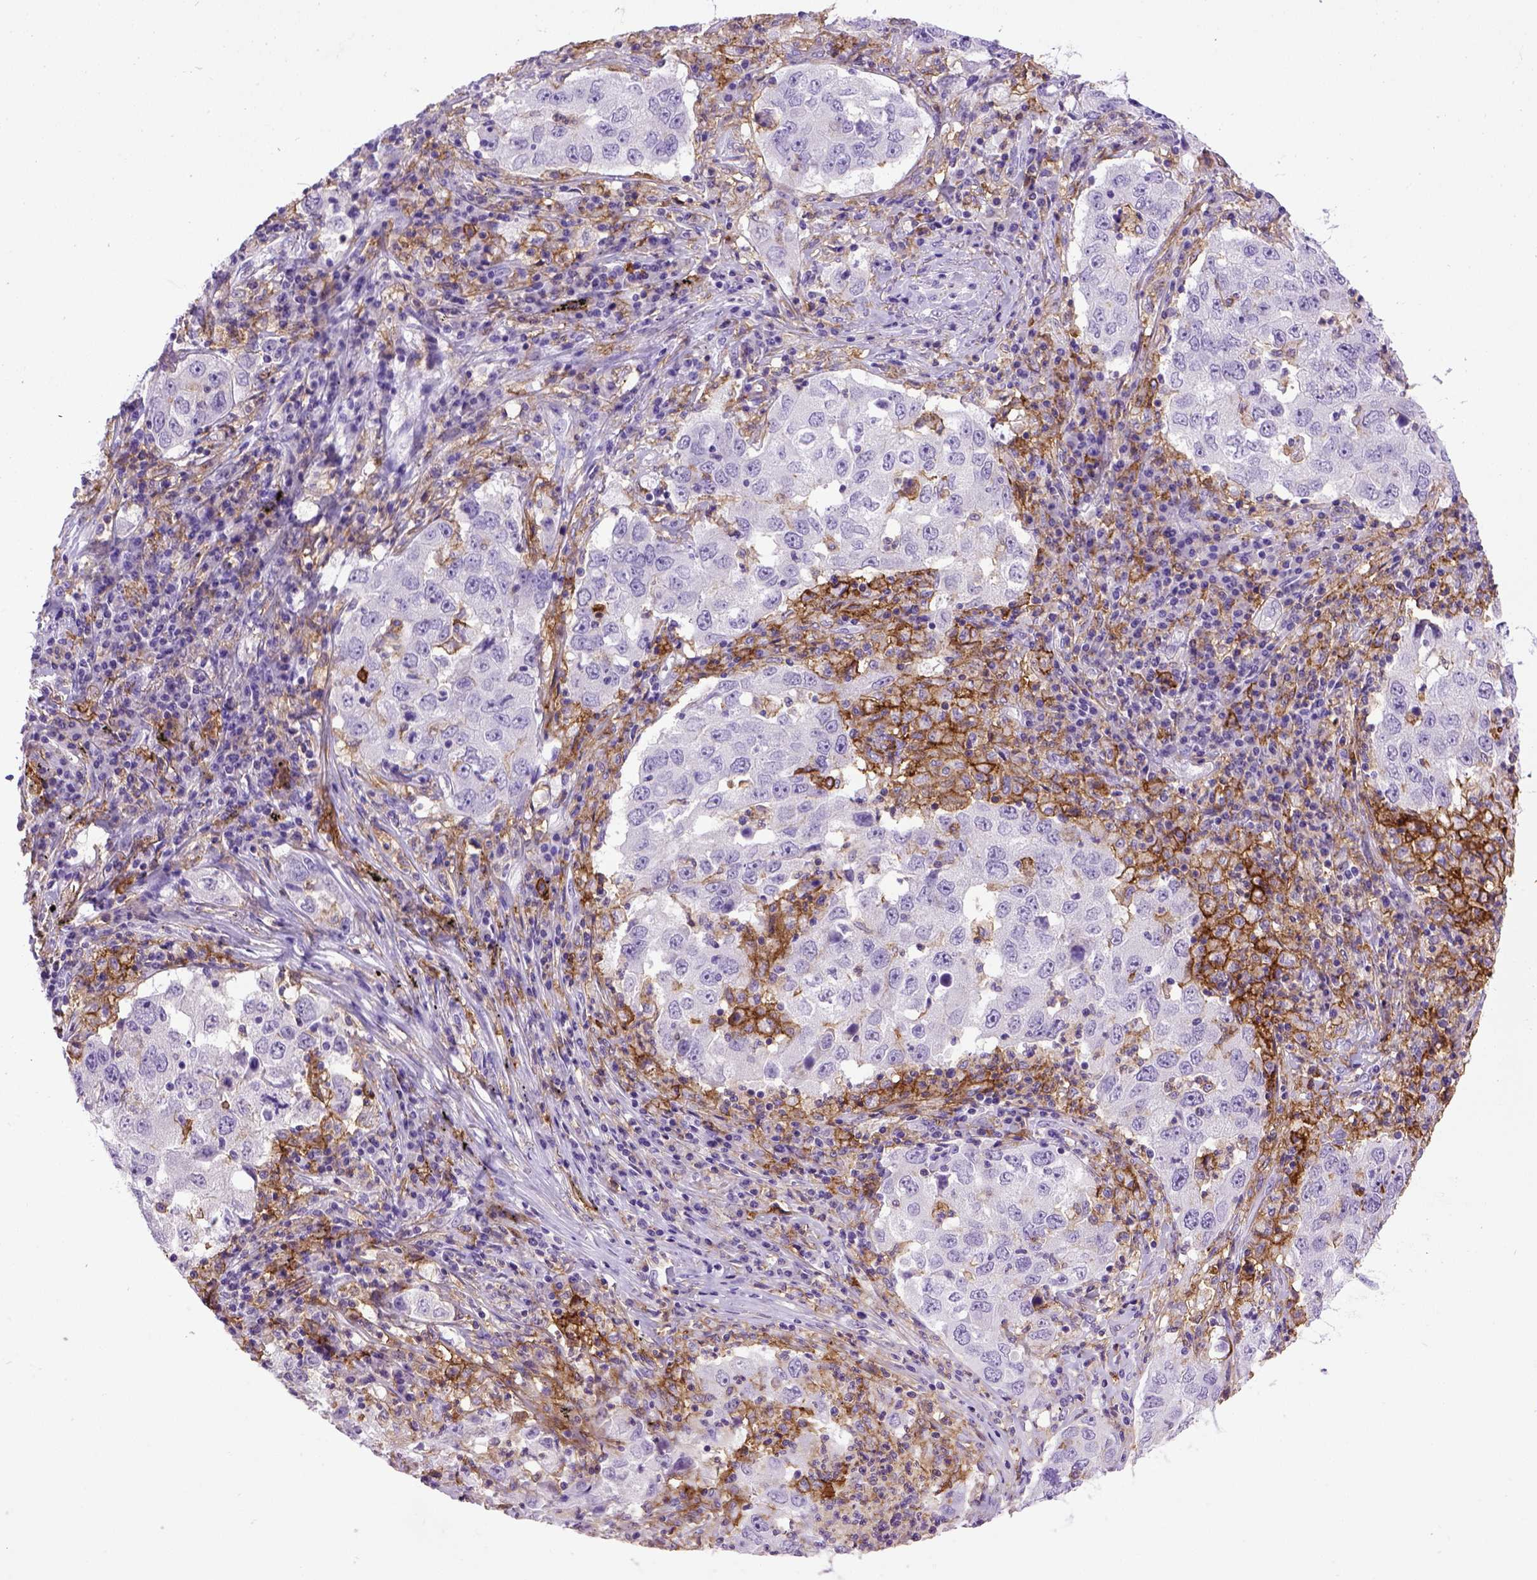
{"staining": {"intensity": "negative", "quantity": "none", "location": "none"}, "tissue": "lung cancer", "cell_type": "Tumor cells", "image_type": "cancer", "snomed": [{"axis": "morphology", "description": "Adenocarcinoma, NOS"}, {"axis": "topography", "description": "Lung"}], "caption": "A high-resolution micrograph shows IHC staining of lung cancer (adenocarcinoma), which shows no significant expression in tumor cells. (Brightfield microscopy of DAB (3,3'-diaminobenzidine) immunohistochemistry at high magnification).", "gene": "ITGAX", "patient": {"sex": "male", "age": 73}}